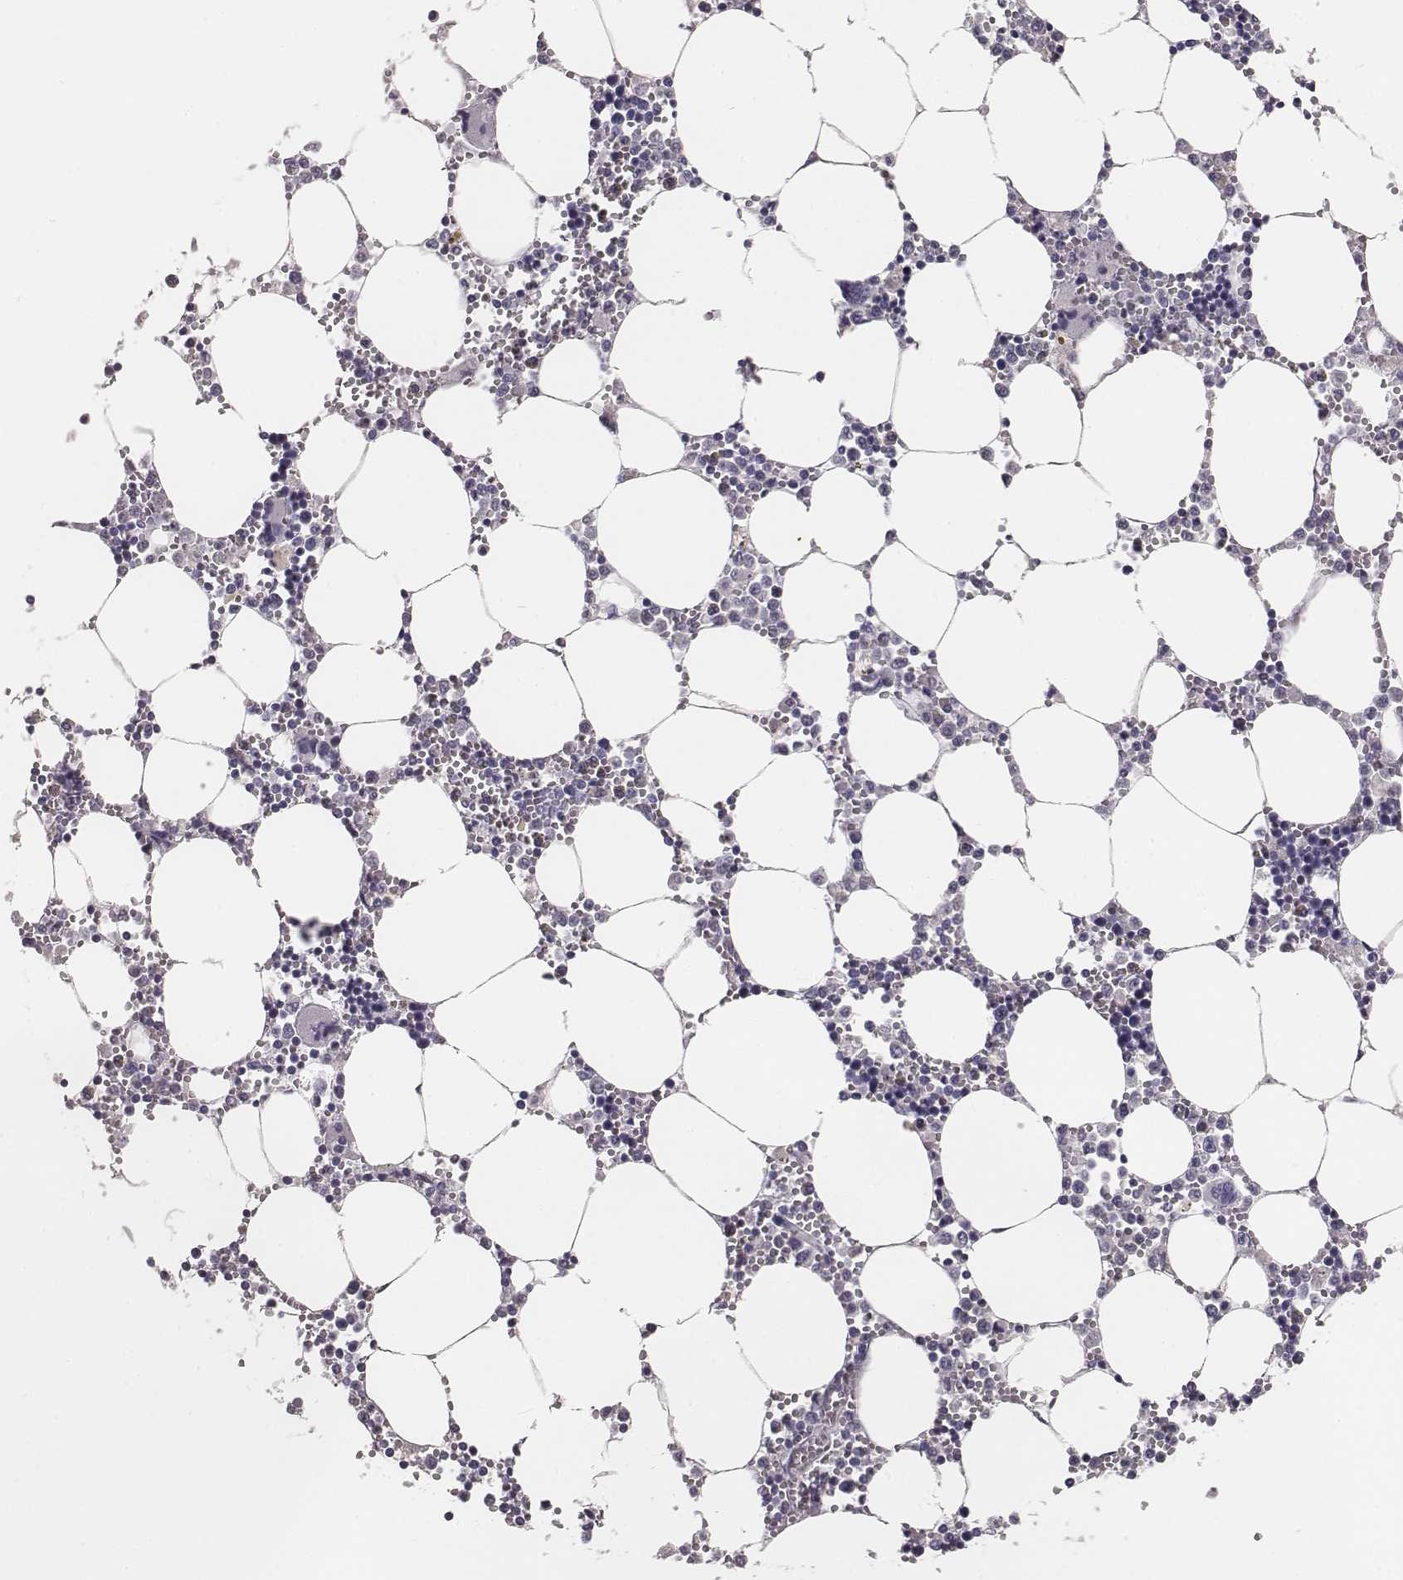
{"staining": {"intensity": "negative", "quantity": "none", "location": "none"}, "tissue": "bone marrow", "cell_type": "Hematopoietic cells", "image_type": "normal", "snomed": [{"axis": "morphology", "description": "Normal tissue, NOS"}, {"axis": "topography", "description": "Bone marrow"}], "caption": "DAB (3,3'-diaminobenzidine) immunohistochemical staining of normal bone marrow shows no significant staining in hematopoietic cells.", "gene": "MYH6", "patient": {"sex": "male", "age": 54}}